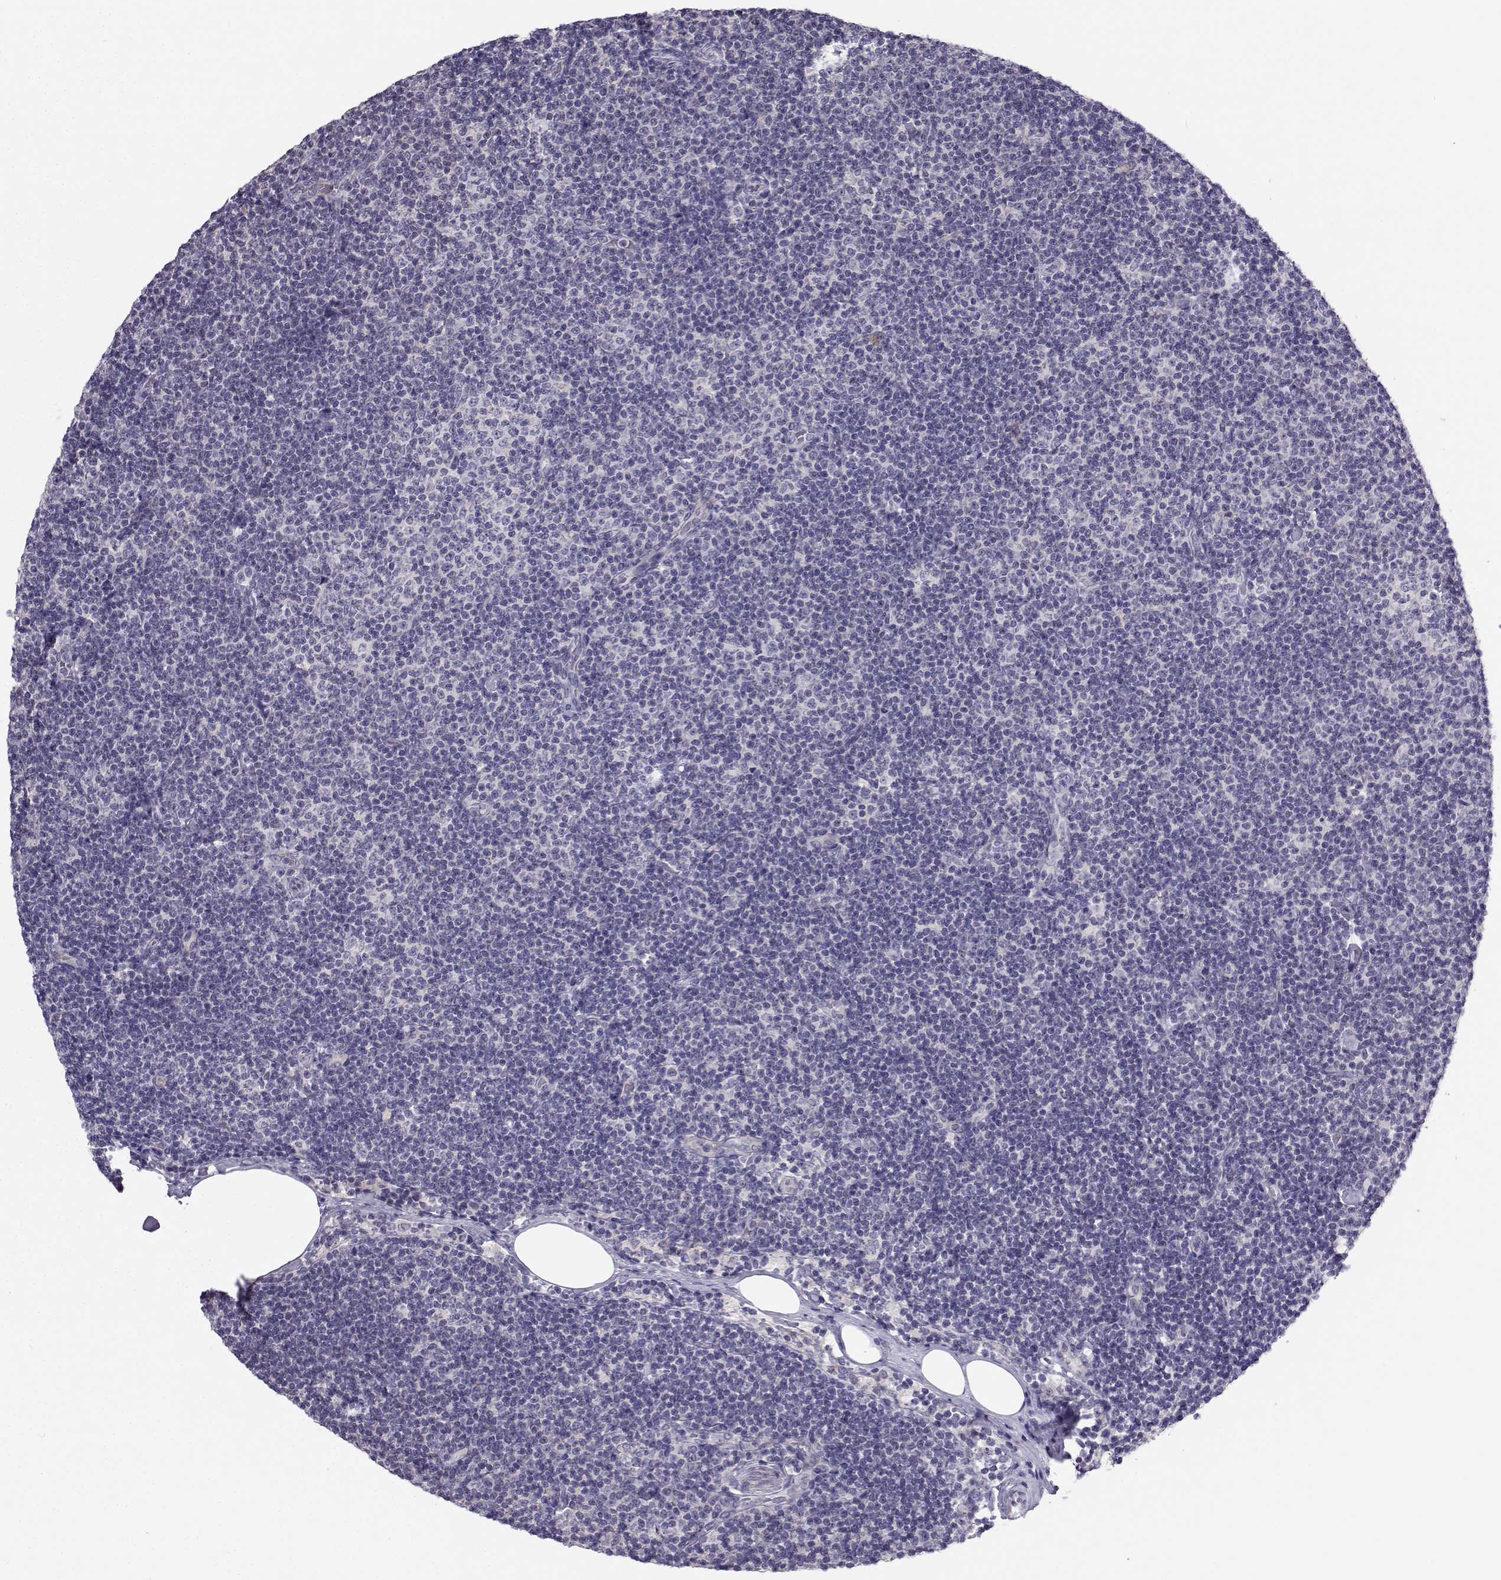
{"staining": {"intensity": "negative", "quantity": "none", "location": "none"}, "tissue": "lymphoma", "cell_type": "Tumor cells", "image_type": "cancer", "snomed": [{"axis": "morphology", "description": "Malignant lymphoma, non-Hodgkin's type, Low grade"}, {"axis": "topography", "description": "Lymph node"}], "caption": "Tumor cells show no significant protein staining in lymphoma. The staining is performed using DAB (3,3'-diaminobenzidine) brown chromogen with nuclei counter-stained in using hematoxylin.", "gene": "MROH7", "patient": {"sex": "male", "age": 81}}